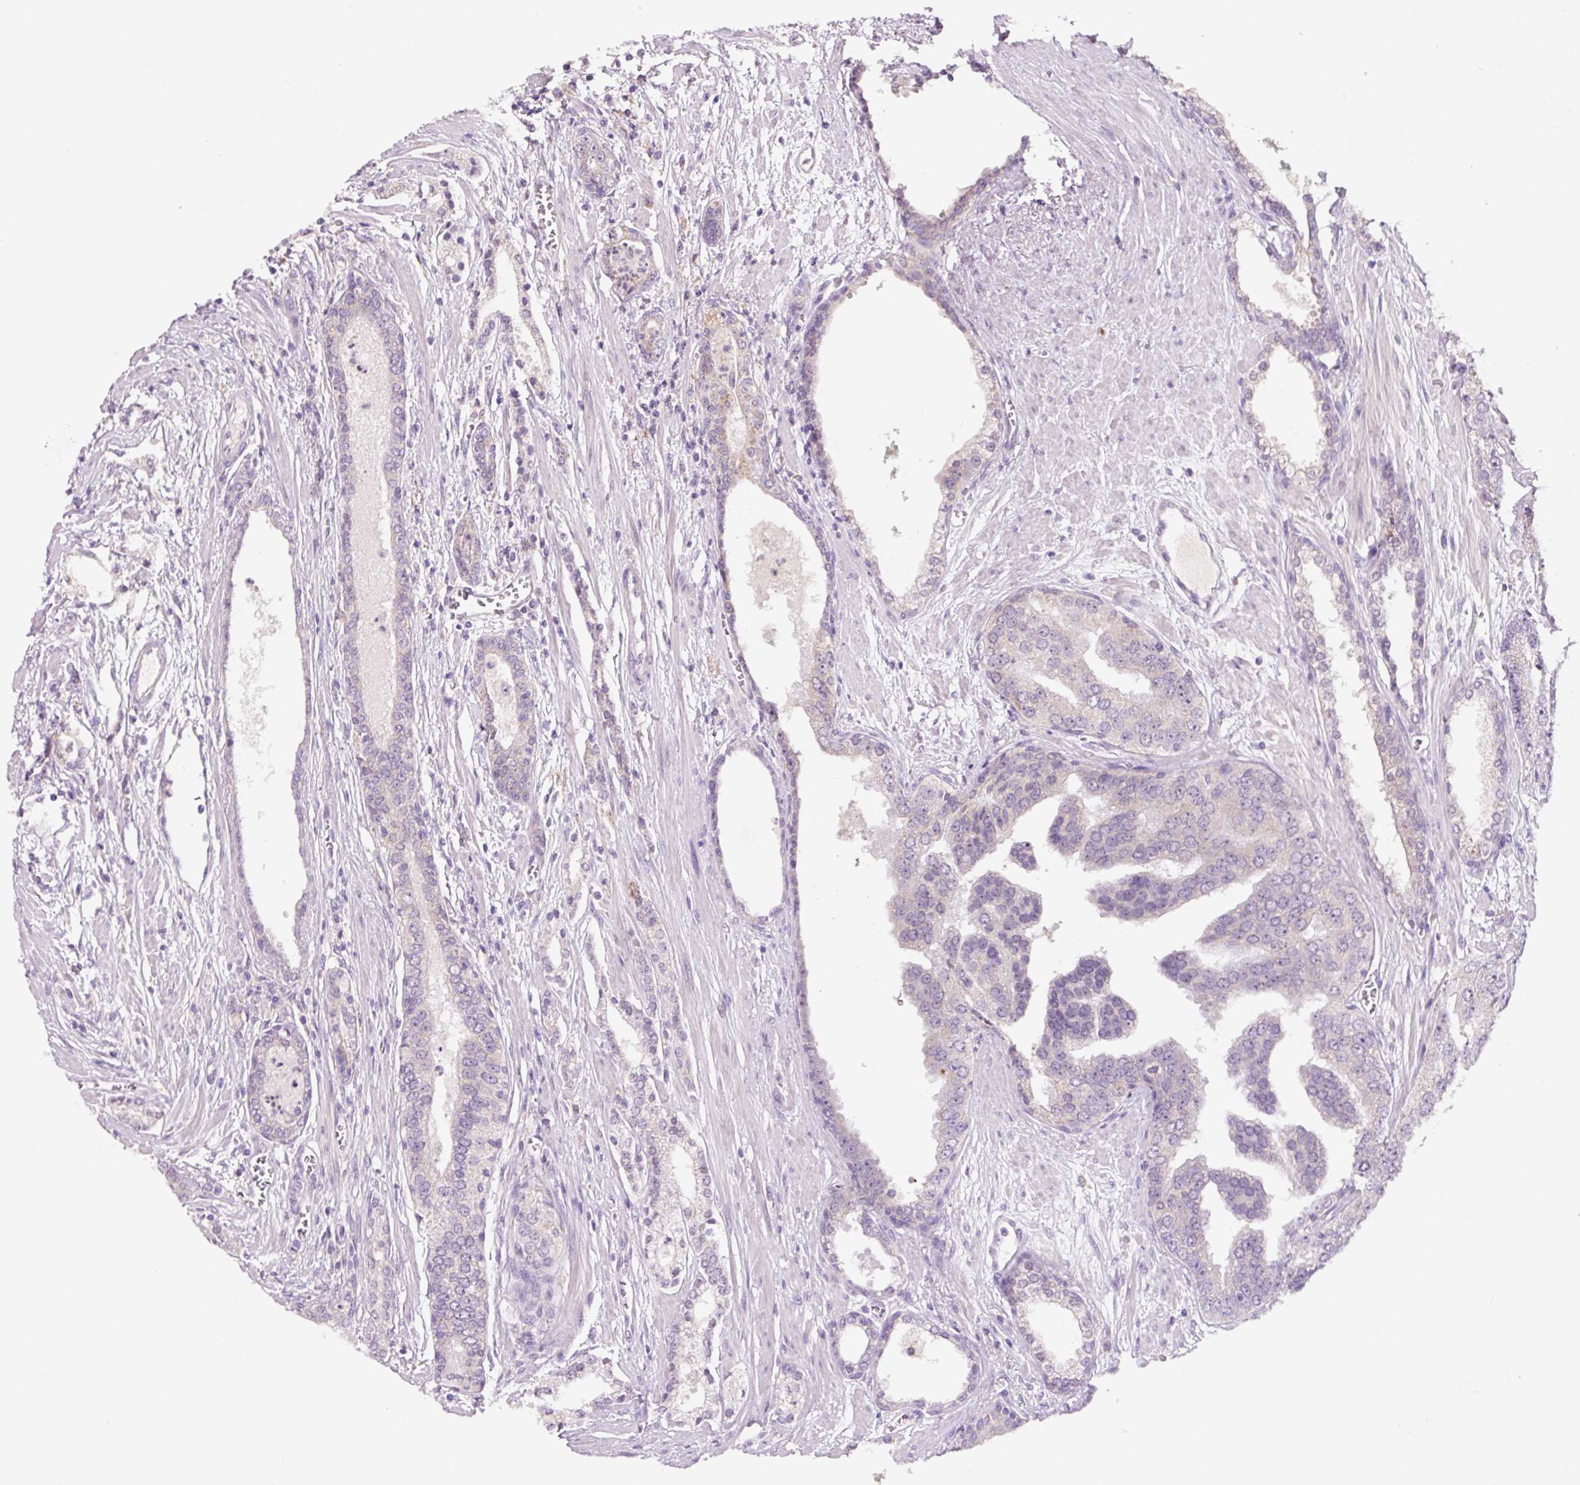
{"staining": {"intensity": "moderate", "quantity": "<25%", "location": "cytoplasmic/membranous"}, "tissue": "prostate cancer", "cell_type": "Tumor cells", "image_type": "cancer", "snomed": [{"axis": "morphology", "description": "Adenocarcinoma, High grade"}, {"axis": "topography", "description": "Prostate"}], "caption": "This is an image of IHC staining of prostate cancer (high-grade adenocarcinoma), which shows moderate positivity in the cytoplasmic/membranous of tumor cells.", "gene": "PCK2", "patient": {"sex": "male", "age": 71}}